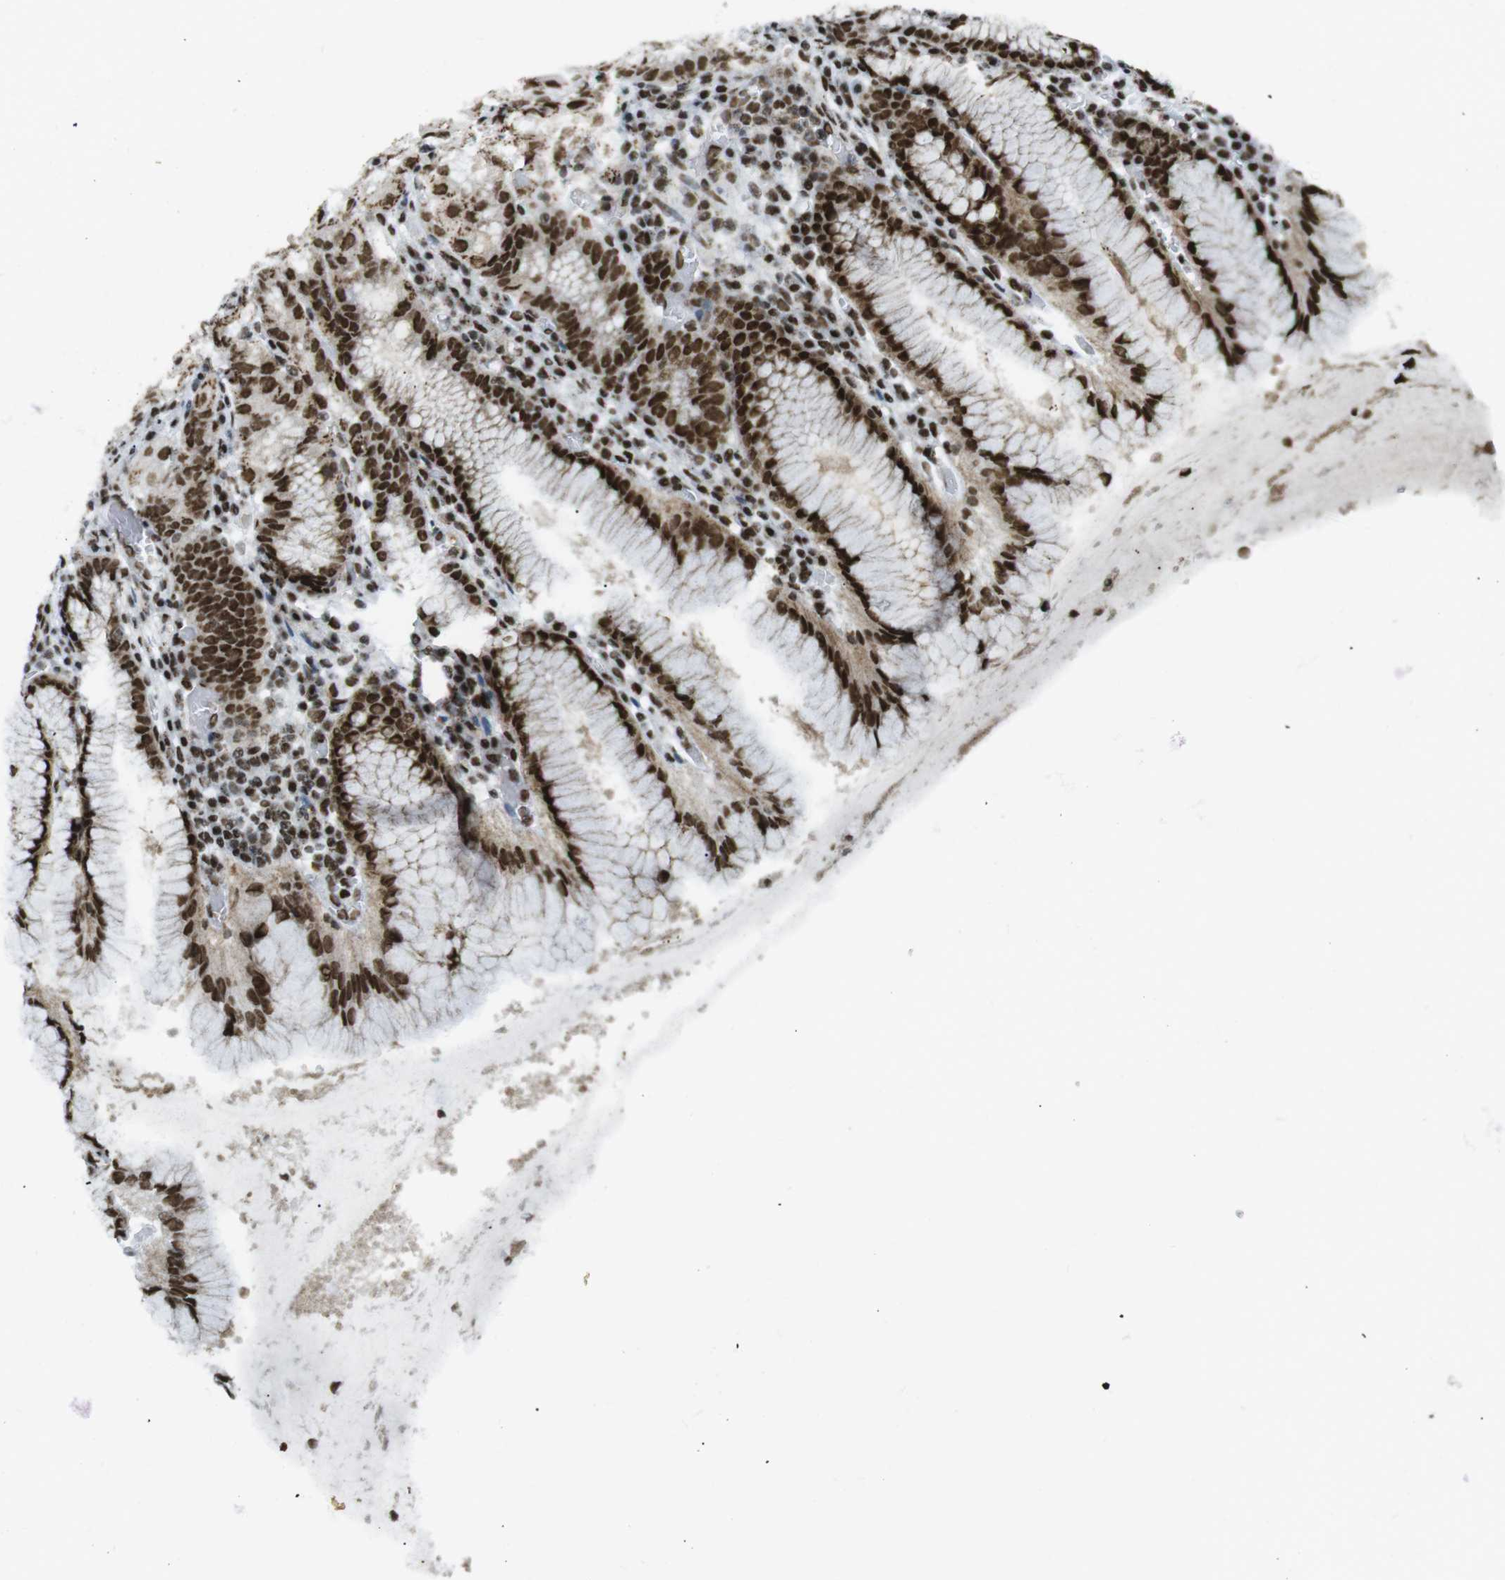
{"staining": {"intensity": "strong", "quantity": ">75%", "location": "cytoplasmic/membranous,nuclear"}, "tissue": "stomach", "cell_type": "Glandular cells", "image_type": "normal", "snomed": [{"axis": "morphology", "description": "Normal tissue, NOS"}, {"axis": "topography", "description": "Stomach"}, {"axis": "topography", "description": "Stomach, lower"}], "caption": "Stomach stained with a protein marker demonstrates strong staining in glandular cells.", "gene": "ARID1A", "patient": {"sex": "female", "age": 56}}